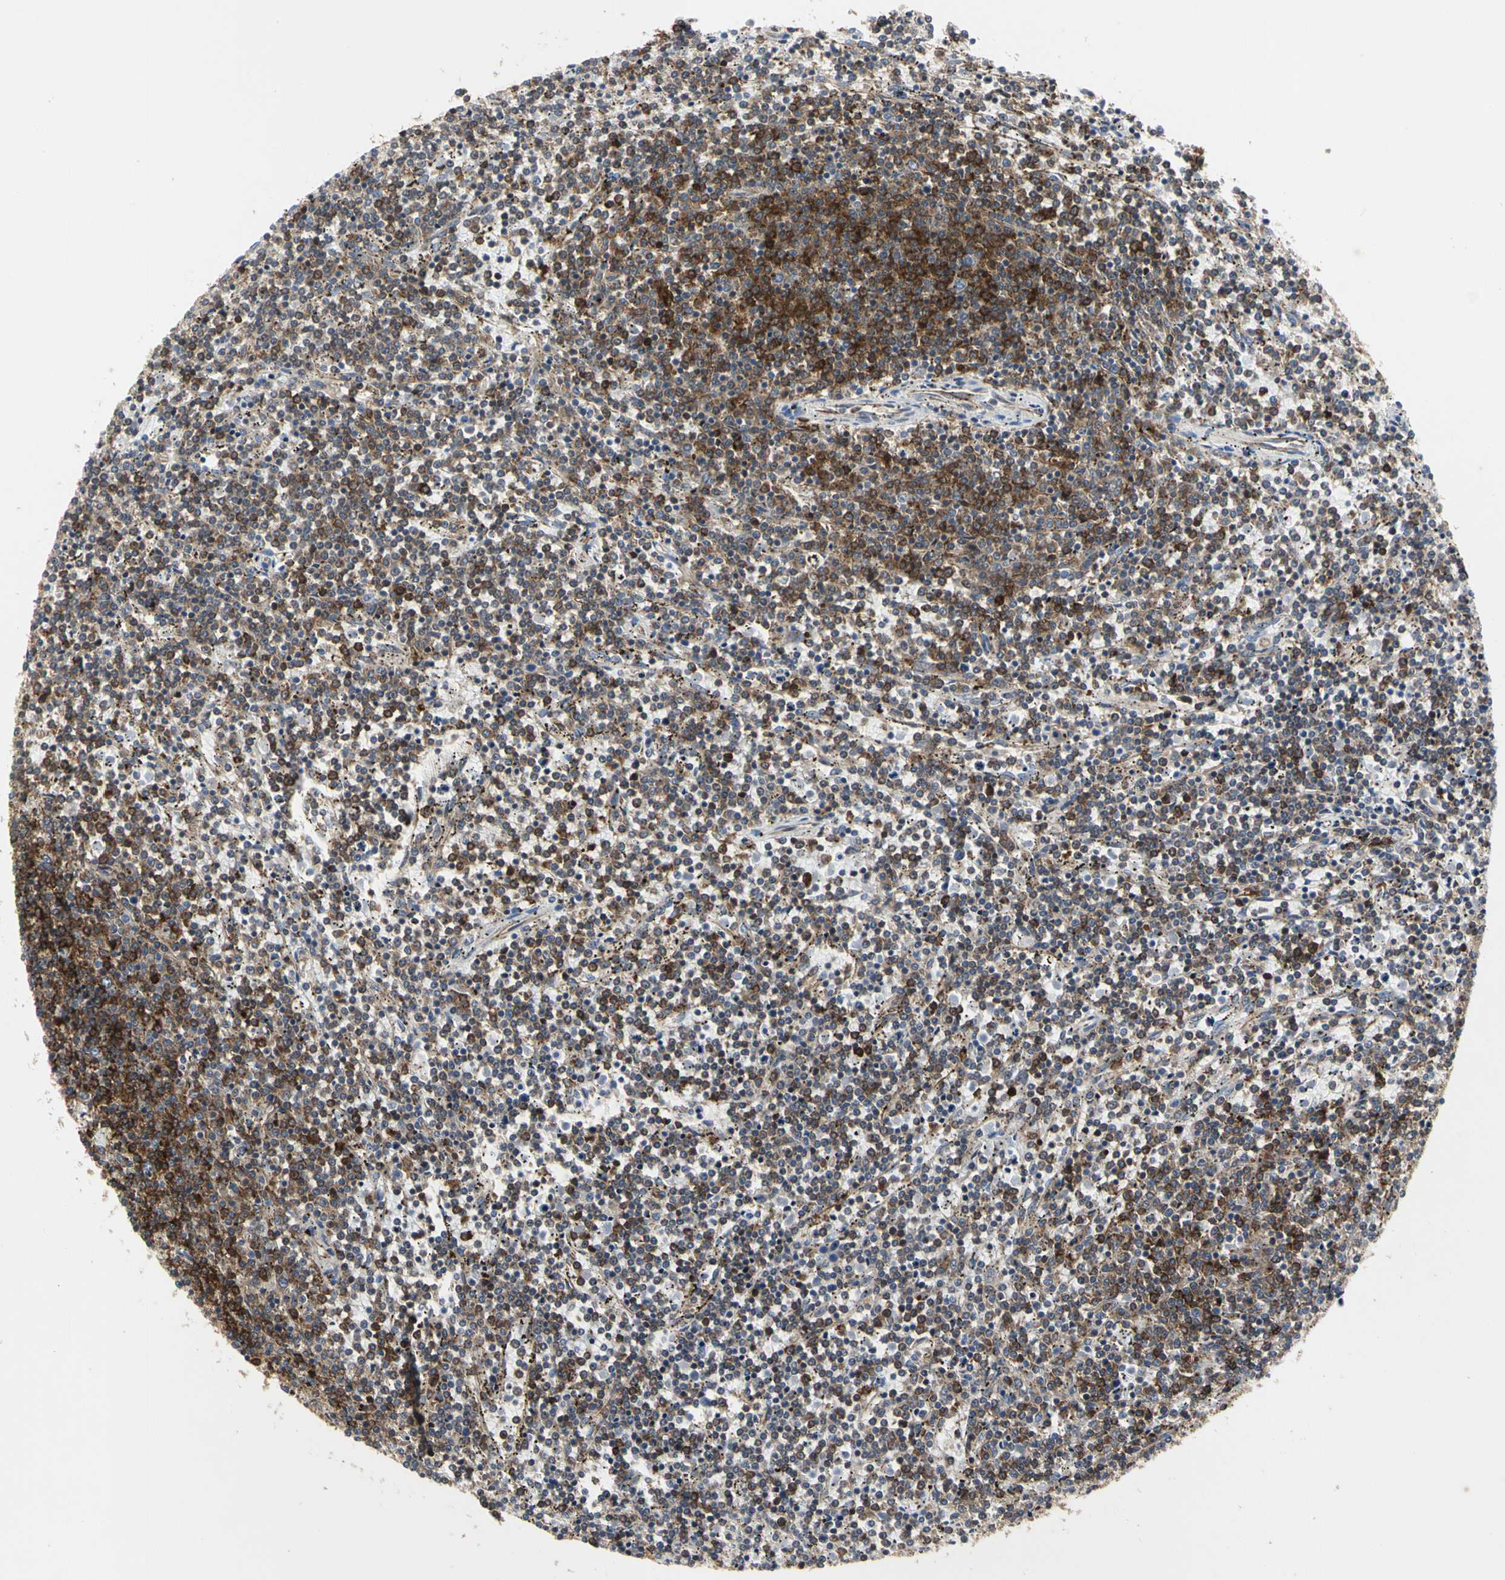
{"staining": {"intensity": "strong", "quantity": "25%-75%", "location": "cytoplasmic/membranous"}, "tissue": "lymphoma", "cell_type": "Tumor cells", "image_type": "cancer", "snomed": [{"axis": "morphology", "description": "Malignant lymphoma, non-Hodgkin's type, Low grade"}, {"axis": "topography", "description": "Spleen"}], "caption": "Approximately 25%-75% of tumor cells in lymphoma demonstrate strong cytoplasmic/membranous protein expression as visualized by brown immunohistochemical staining.", "gene": "NAPG", "patient": {"sex": "female", "age": 50}}